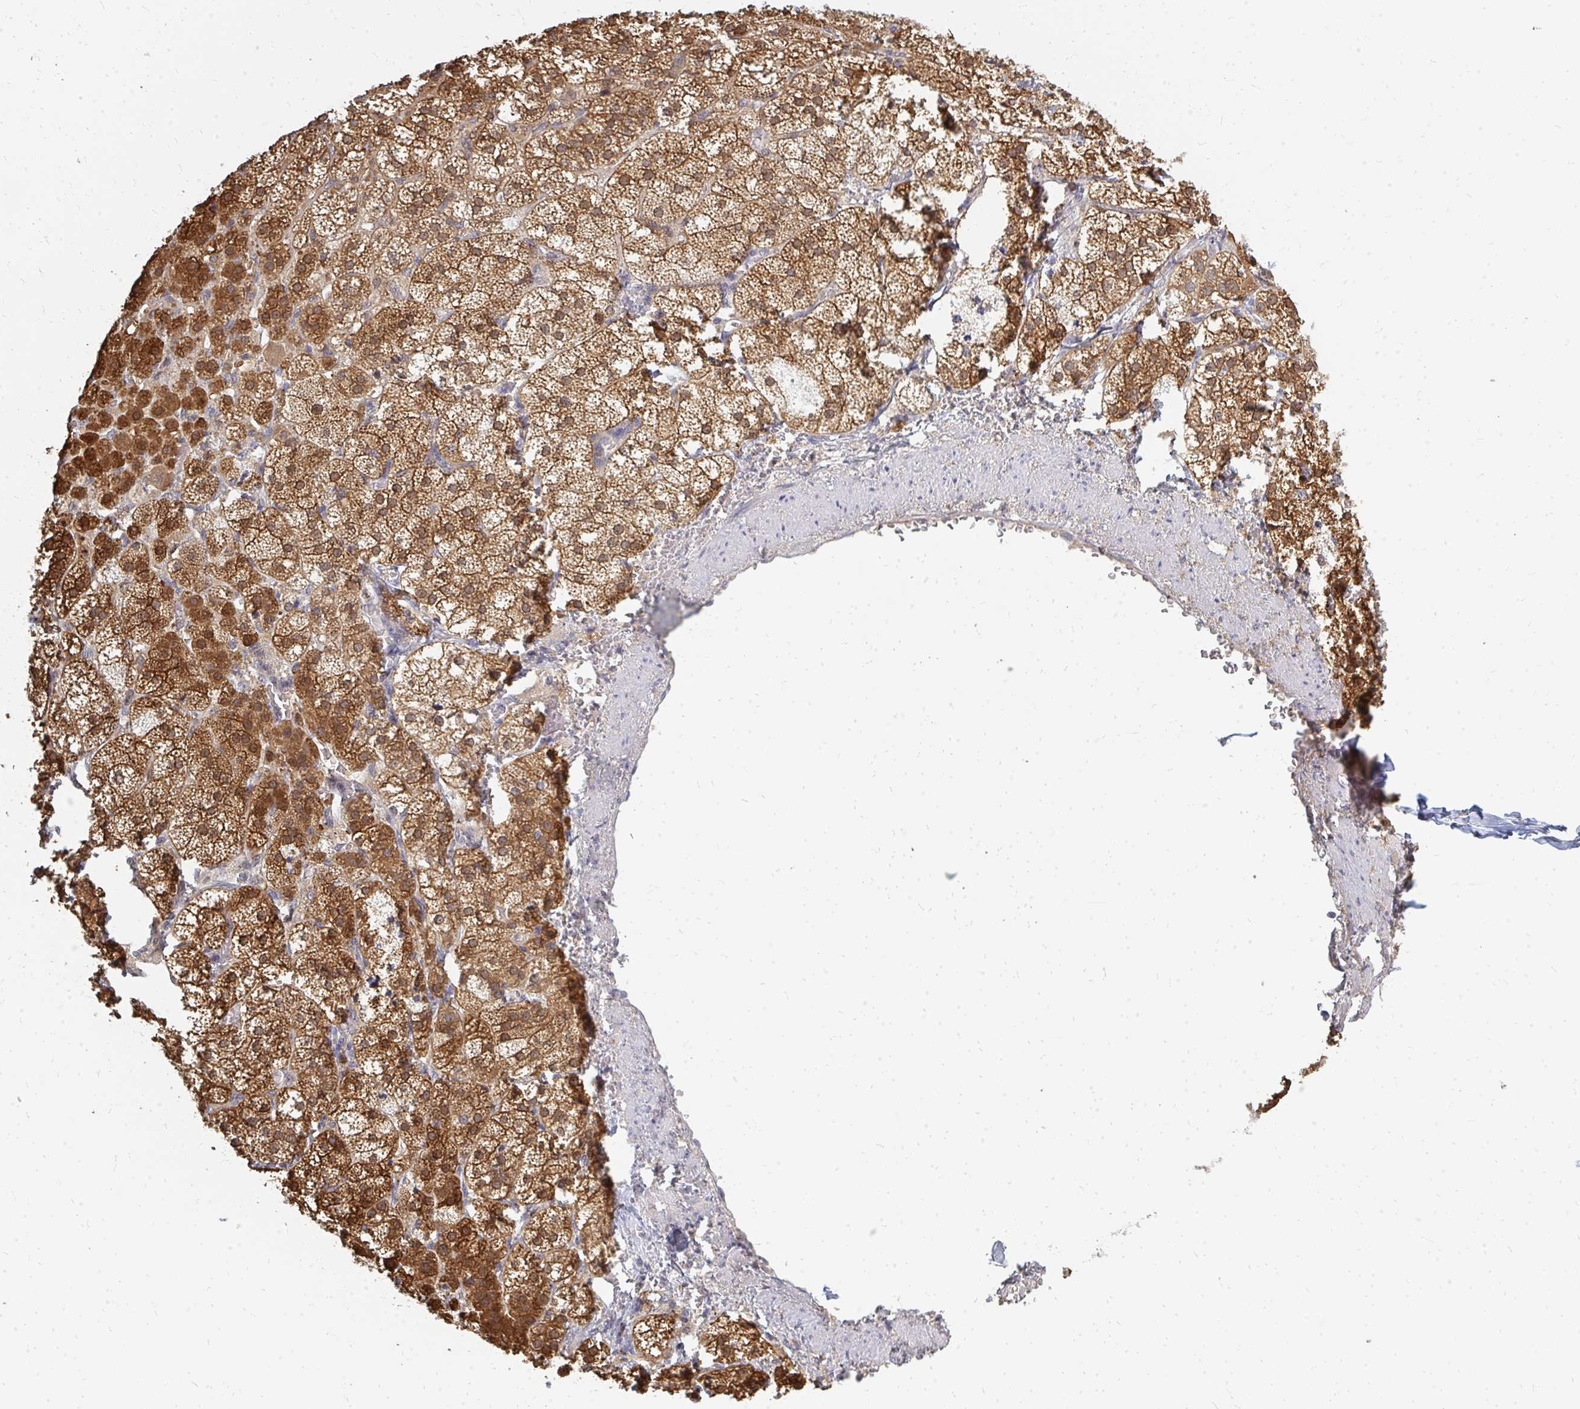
{"staining": {"intensity": "strong", "quantity": ">75%", "location": "cytoplasmic/membranous,nuclear"}, "tissue": "adrenal gland", "cell_type": "Glandular cells", "image_type": "normal", "snomed": [{"axis": "morphology", "description": "Normal tissue, NOS"}, {"axis": "topography", "description": "Adrenal gland"}], "caption": "An image showing strong cytoplasmic/membranous,nuclear staining in approximately >75% of glandular cells in normal adrenal gland, as visualized by brown immunohistochemical staining.", "gene": "ZNF285", "patient": {"sex": "female", "age": 60}}